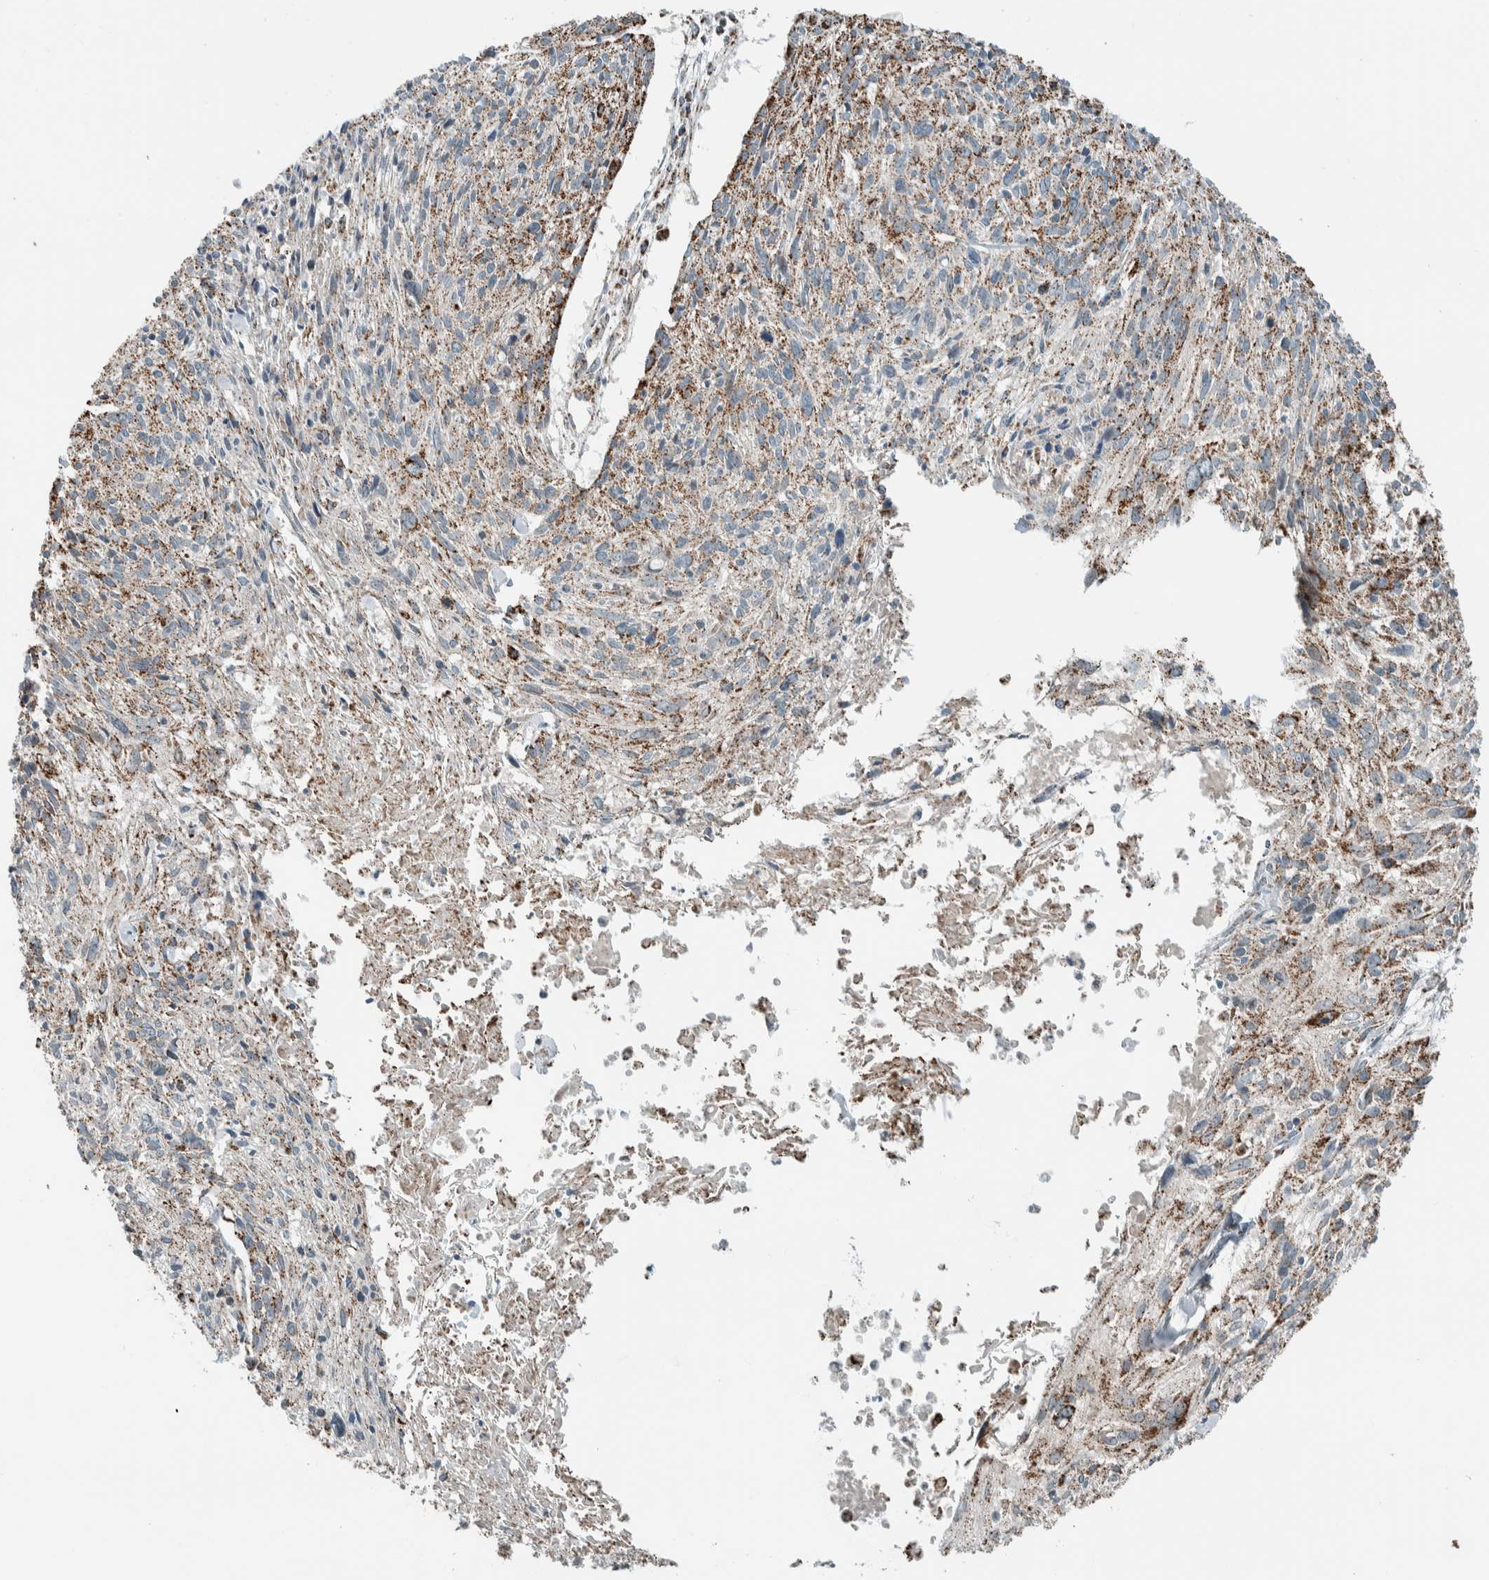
{"staining": {"intensity": "moderate", "quantity": ">75%", "location": "cytoplasmic/membranous"}, "tissue": "cervical cancer", "cell_type": "Tumor cells", "image_type": "cancer", "snomed": [{"axis": "morphology", "description": "Squamous cell carcinoma, NOS"}, {"axis": "topography", "description": "Cervix"}], "caption": "Protein expression by immunohistochemistry displays moderate cytoplasmic/membranous expression in about >75% of tumor cells in cervical squamous cell carcinoma.", "gene": "ZNF454", "patient": {"sex": "female", "age": 51}}